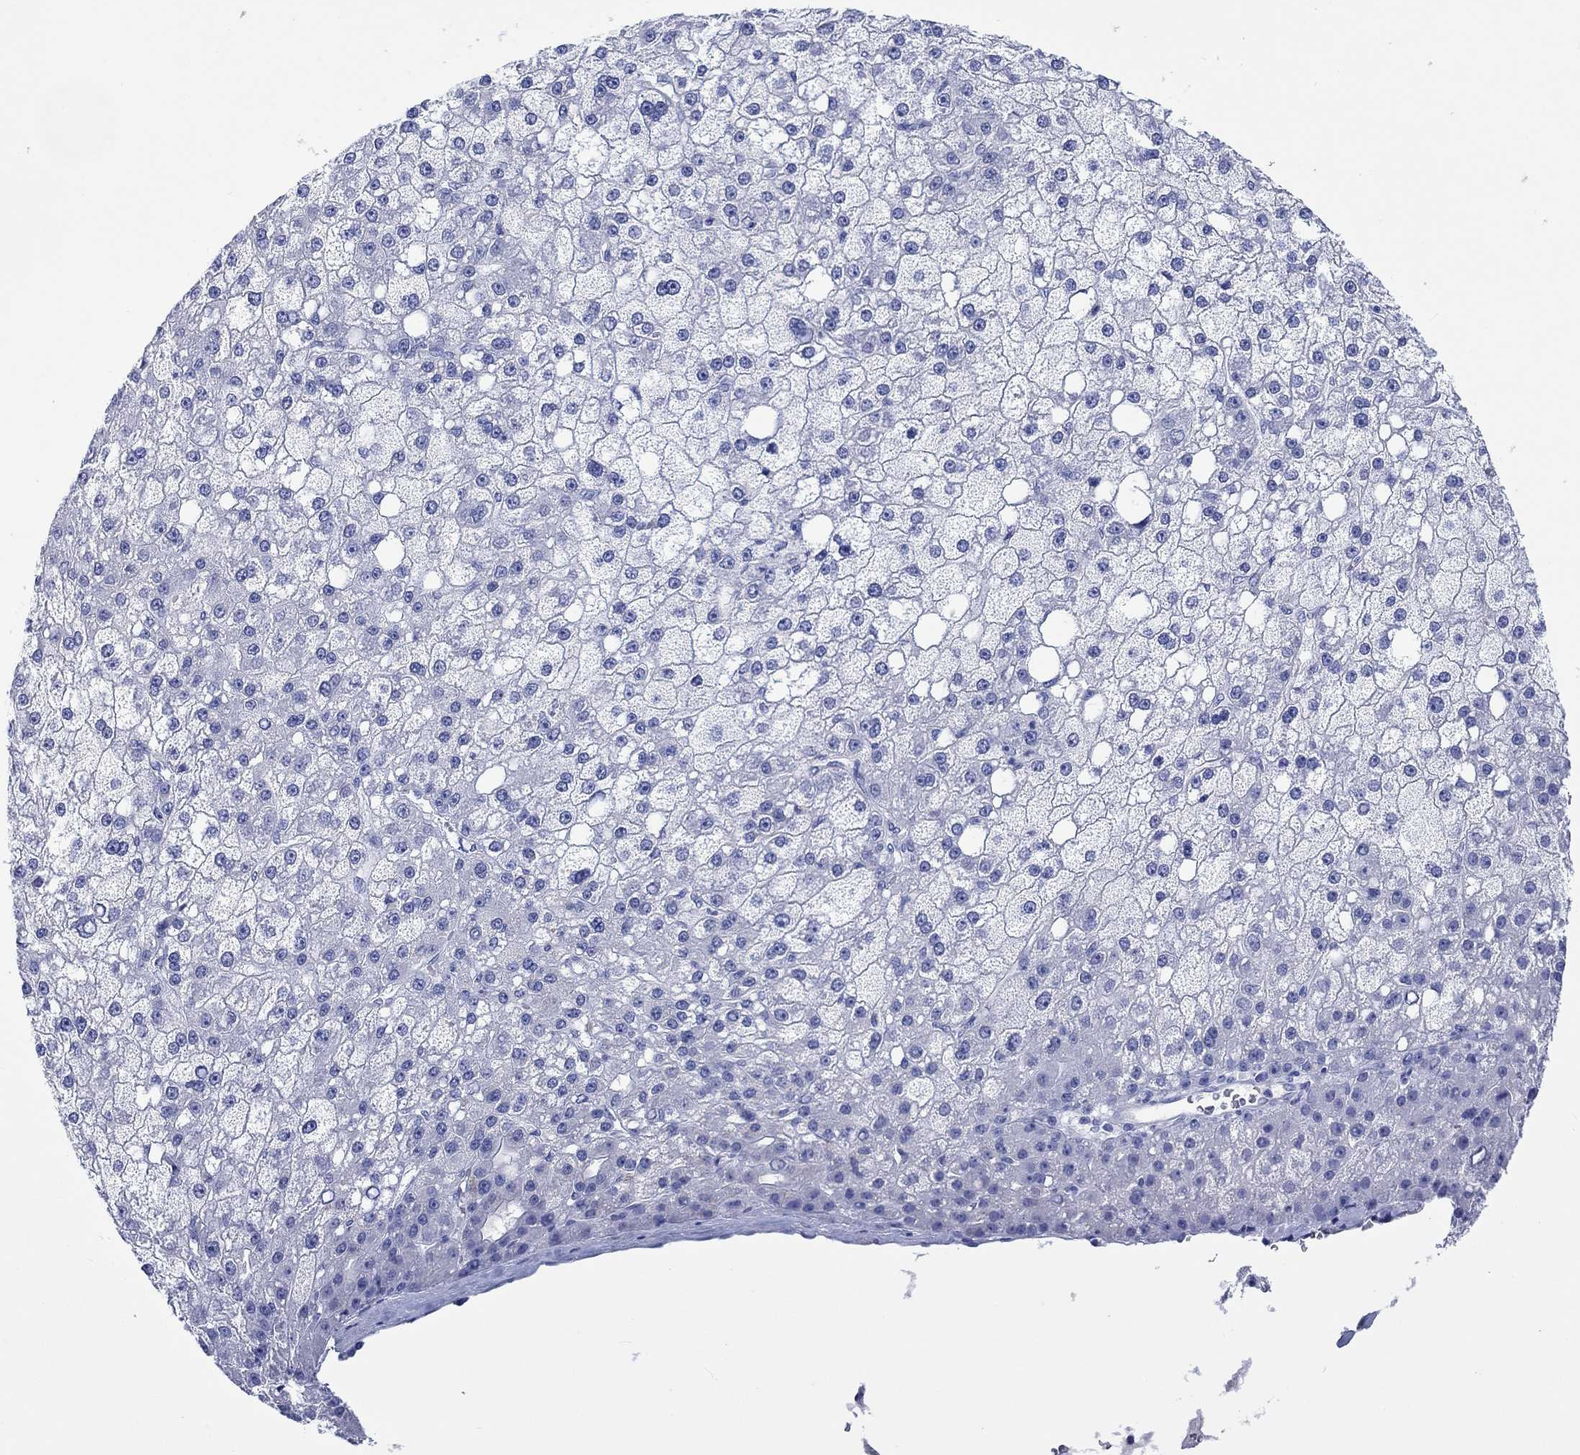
{"staining": {"intensity": "negative", "quantity": "none", "location": "none"}, "tissue": "liver cancer", "cell_type": "Tumor cells", "image_type": "cancer", "snomed": [{"axis": "morphology", "description": "Carcinoma, Hepatocellular, NOS"}, {"axis": "topography", "description": "Liver"}], "caption": "IHC photomicrograph of neoplastic tissue: liver cancer (hepatocellular carcinoma) stained with DAB shows no significant protein staining in tumor cells.", "gene": "CACNG3", "patient": {"sex": "male", "age": 67}}